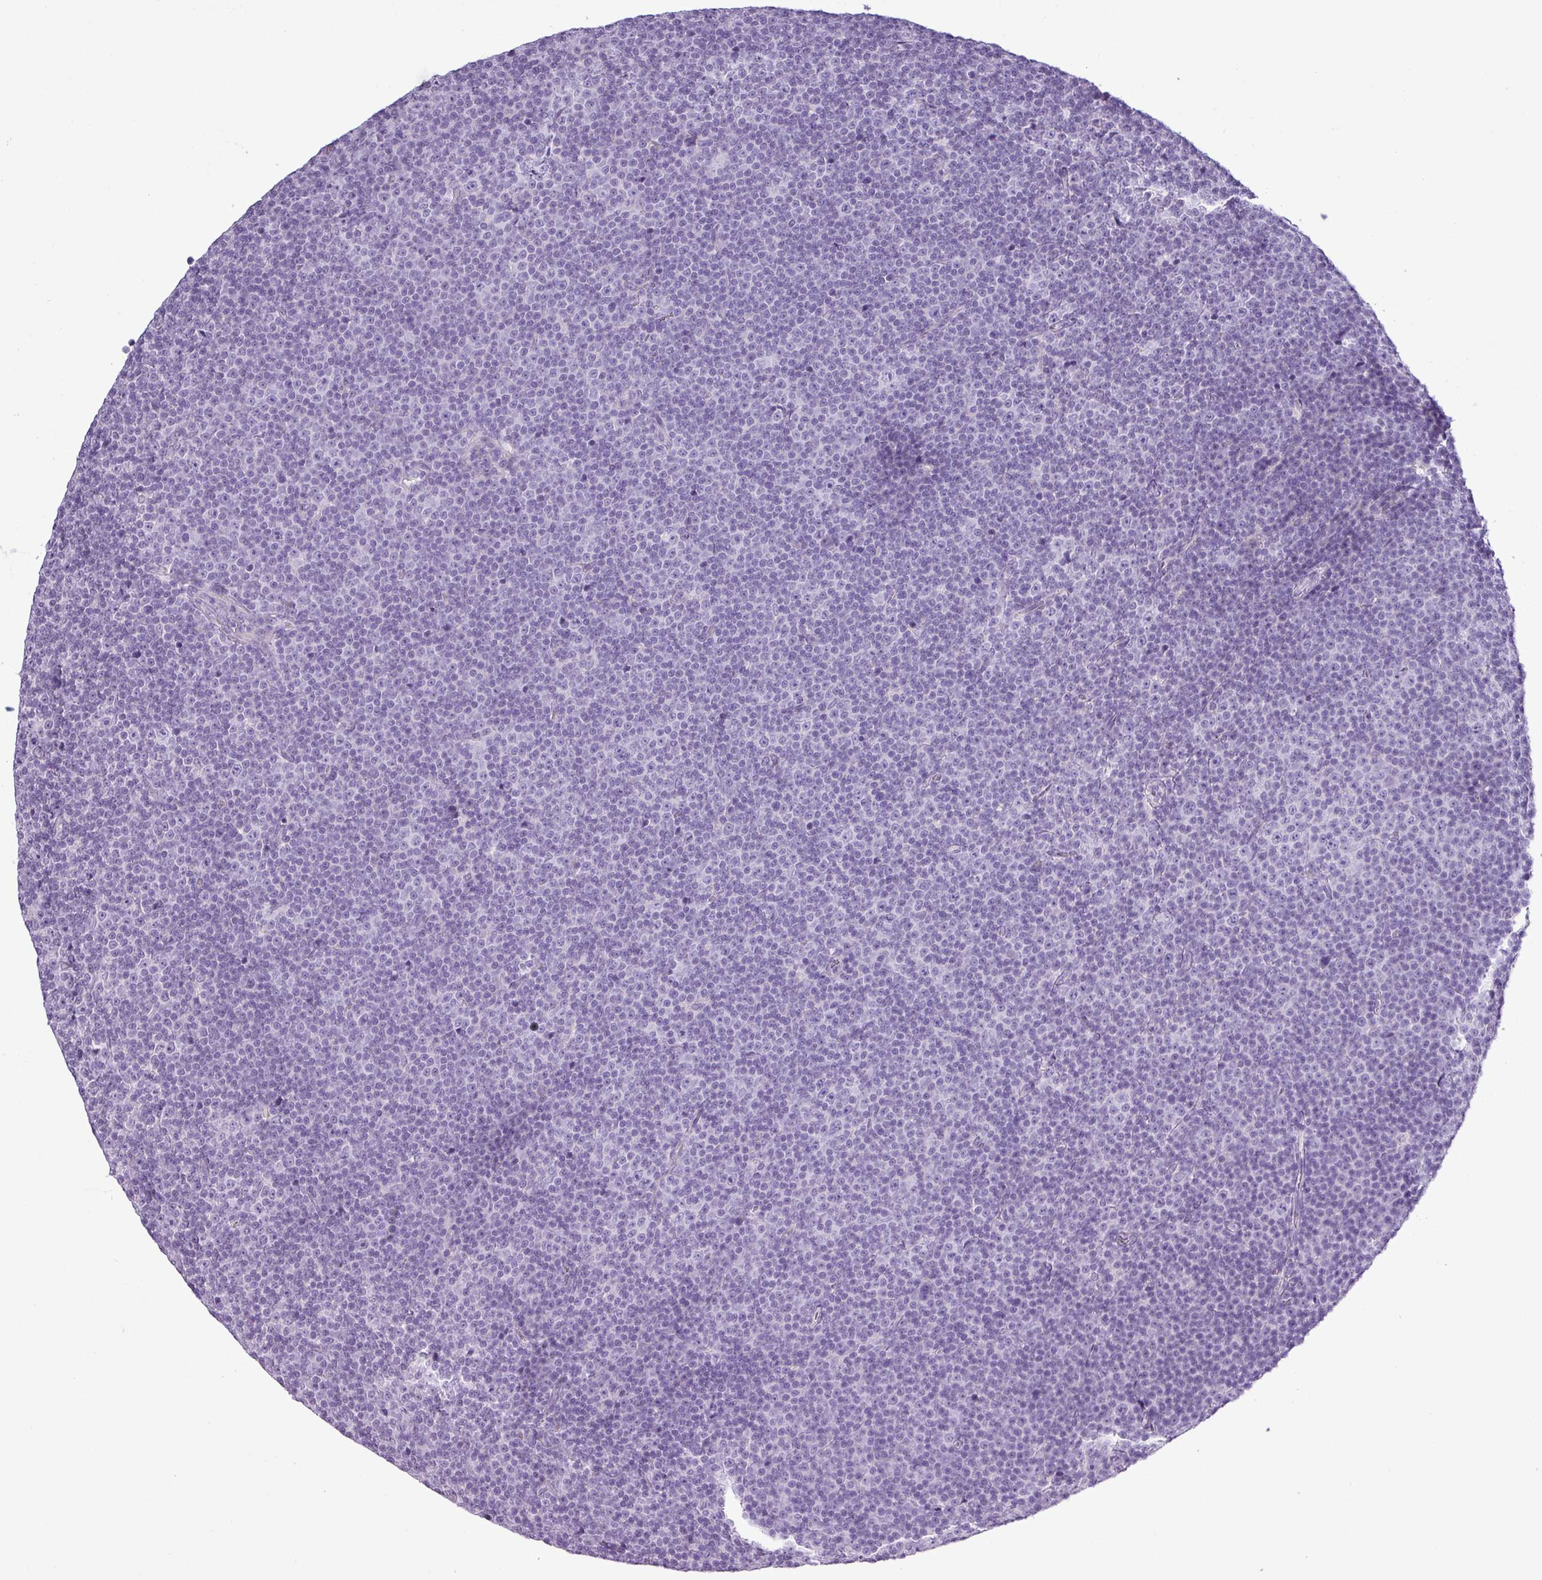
{"staining": {"intensity": "negative", "quantity": "none", "location": "none"}, "tissue": "lymphoma", "cell_type": "Tumor cells", "image_type": "cancer", "snomed": [{"axis": "morphology", "description": "Malignant lymphoma, non-Hodgkin's type, Low grade"}, {"axis": "topography", "description": "Lymph node"}], "caption": "Immunohistochemistry of malignant lymphoma, non-Hodgkin's type (low-grade) exhibits no expression in tumor cells.", "gene": "ALDH3A1", "patient": {"sex": "female", "age": 67}}